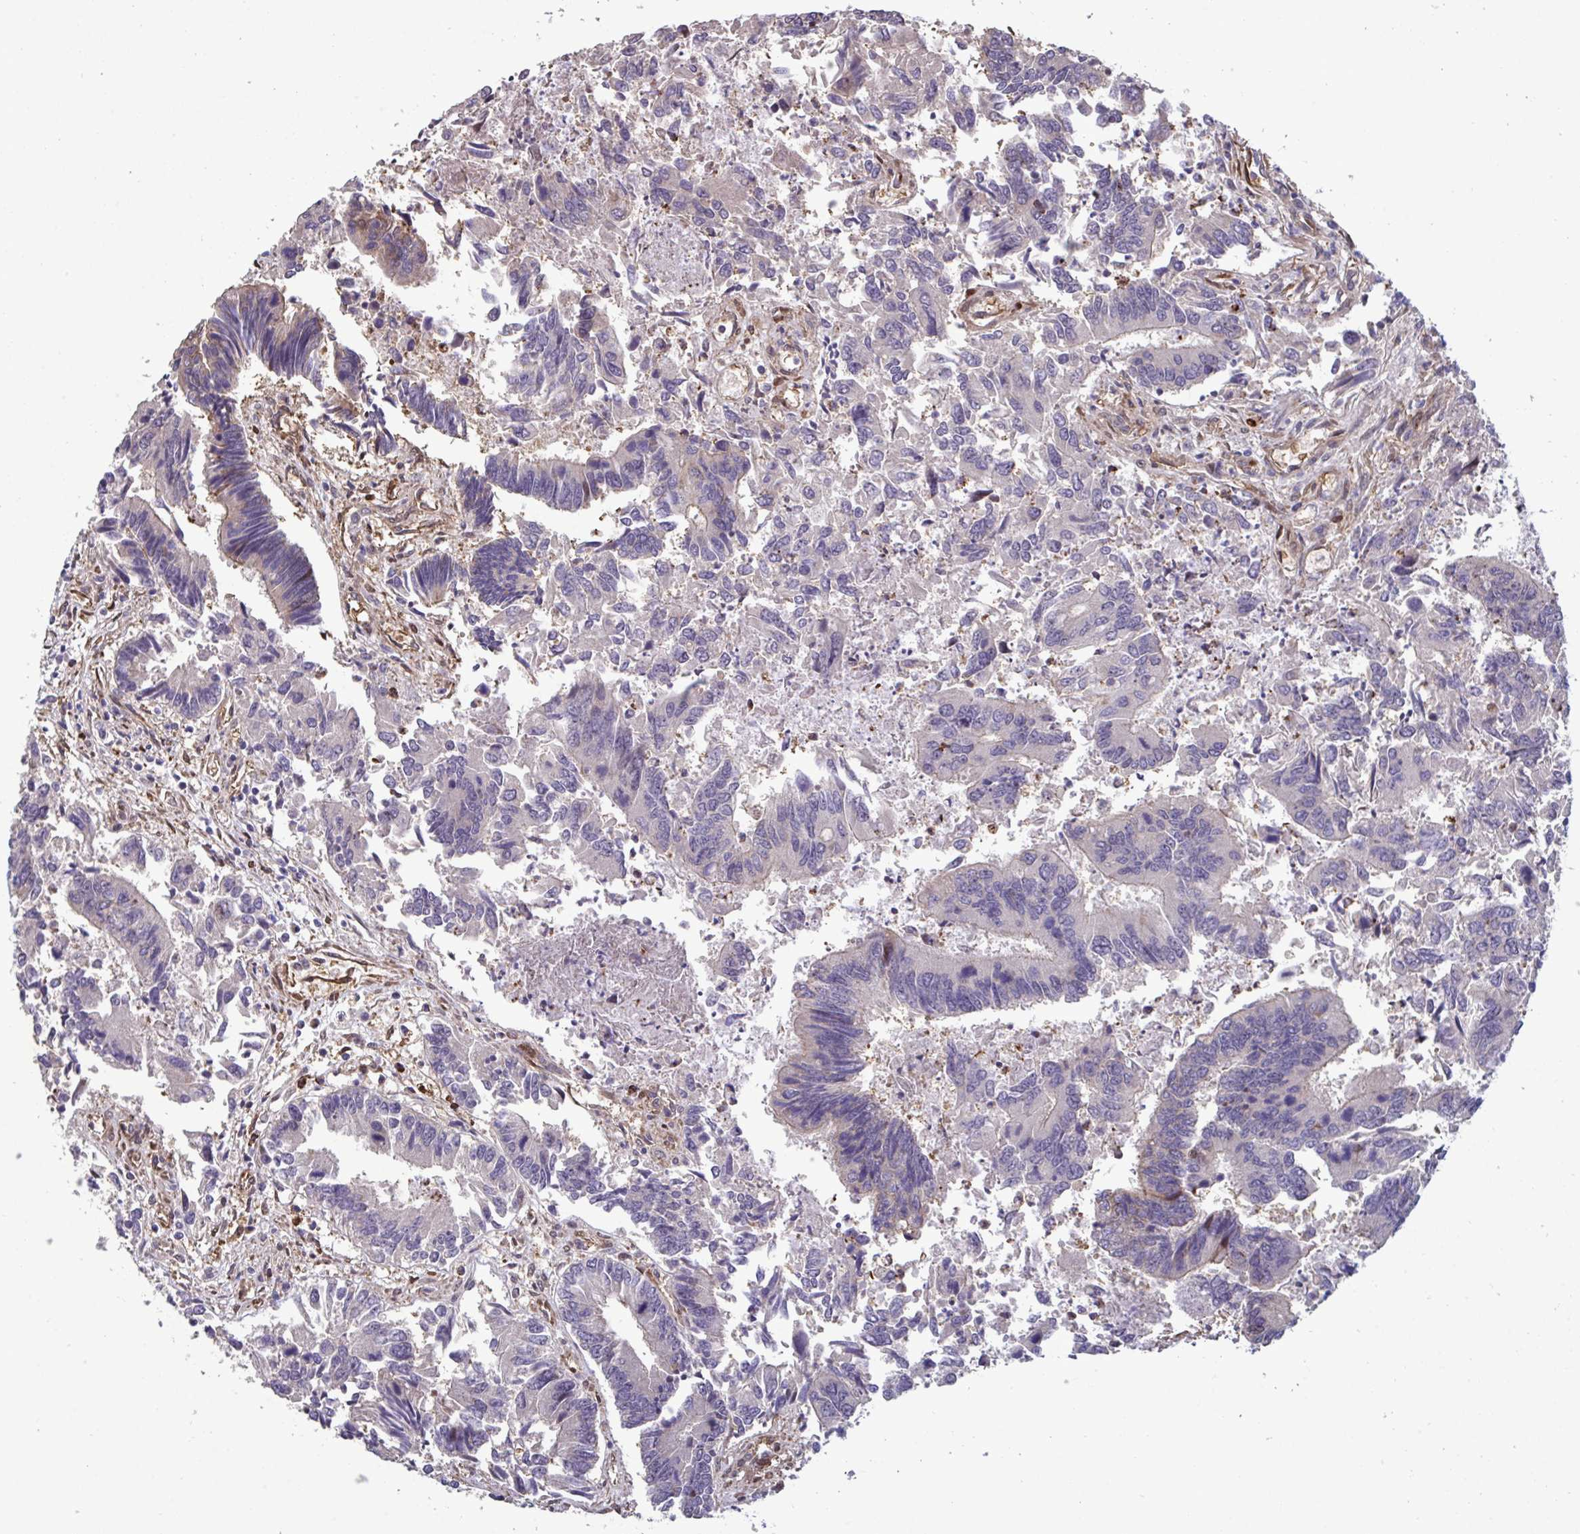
{"staining": {"intensity": "moderate", "quantity": "<25%", "location": "cytoplasmic/membranous"}, "tissue": "colorectal cancer", "cell_type": "Tumor cells", "image_type": "cancer", "snomed": [{"axis": "morphology", "description": "Adenocarcinoma, NOS"}, {"axis": "topography", "description": "Colon"}], "caption": "DAB (3,3'-diaminobenzidine) immunohistochemical staining of human colorectal cancer demonstrates moderate cytoplasmic/membranous protein positivity in approximately <25% of tumor cells.", "gene": "PELI2", "patient": {"sex": "female", "age": 67}}